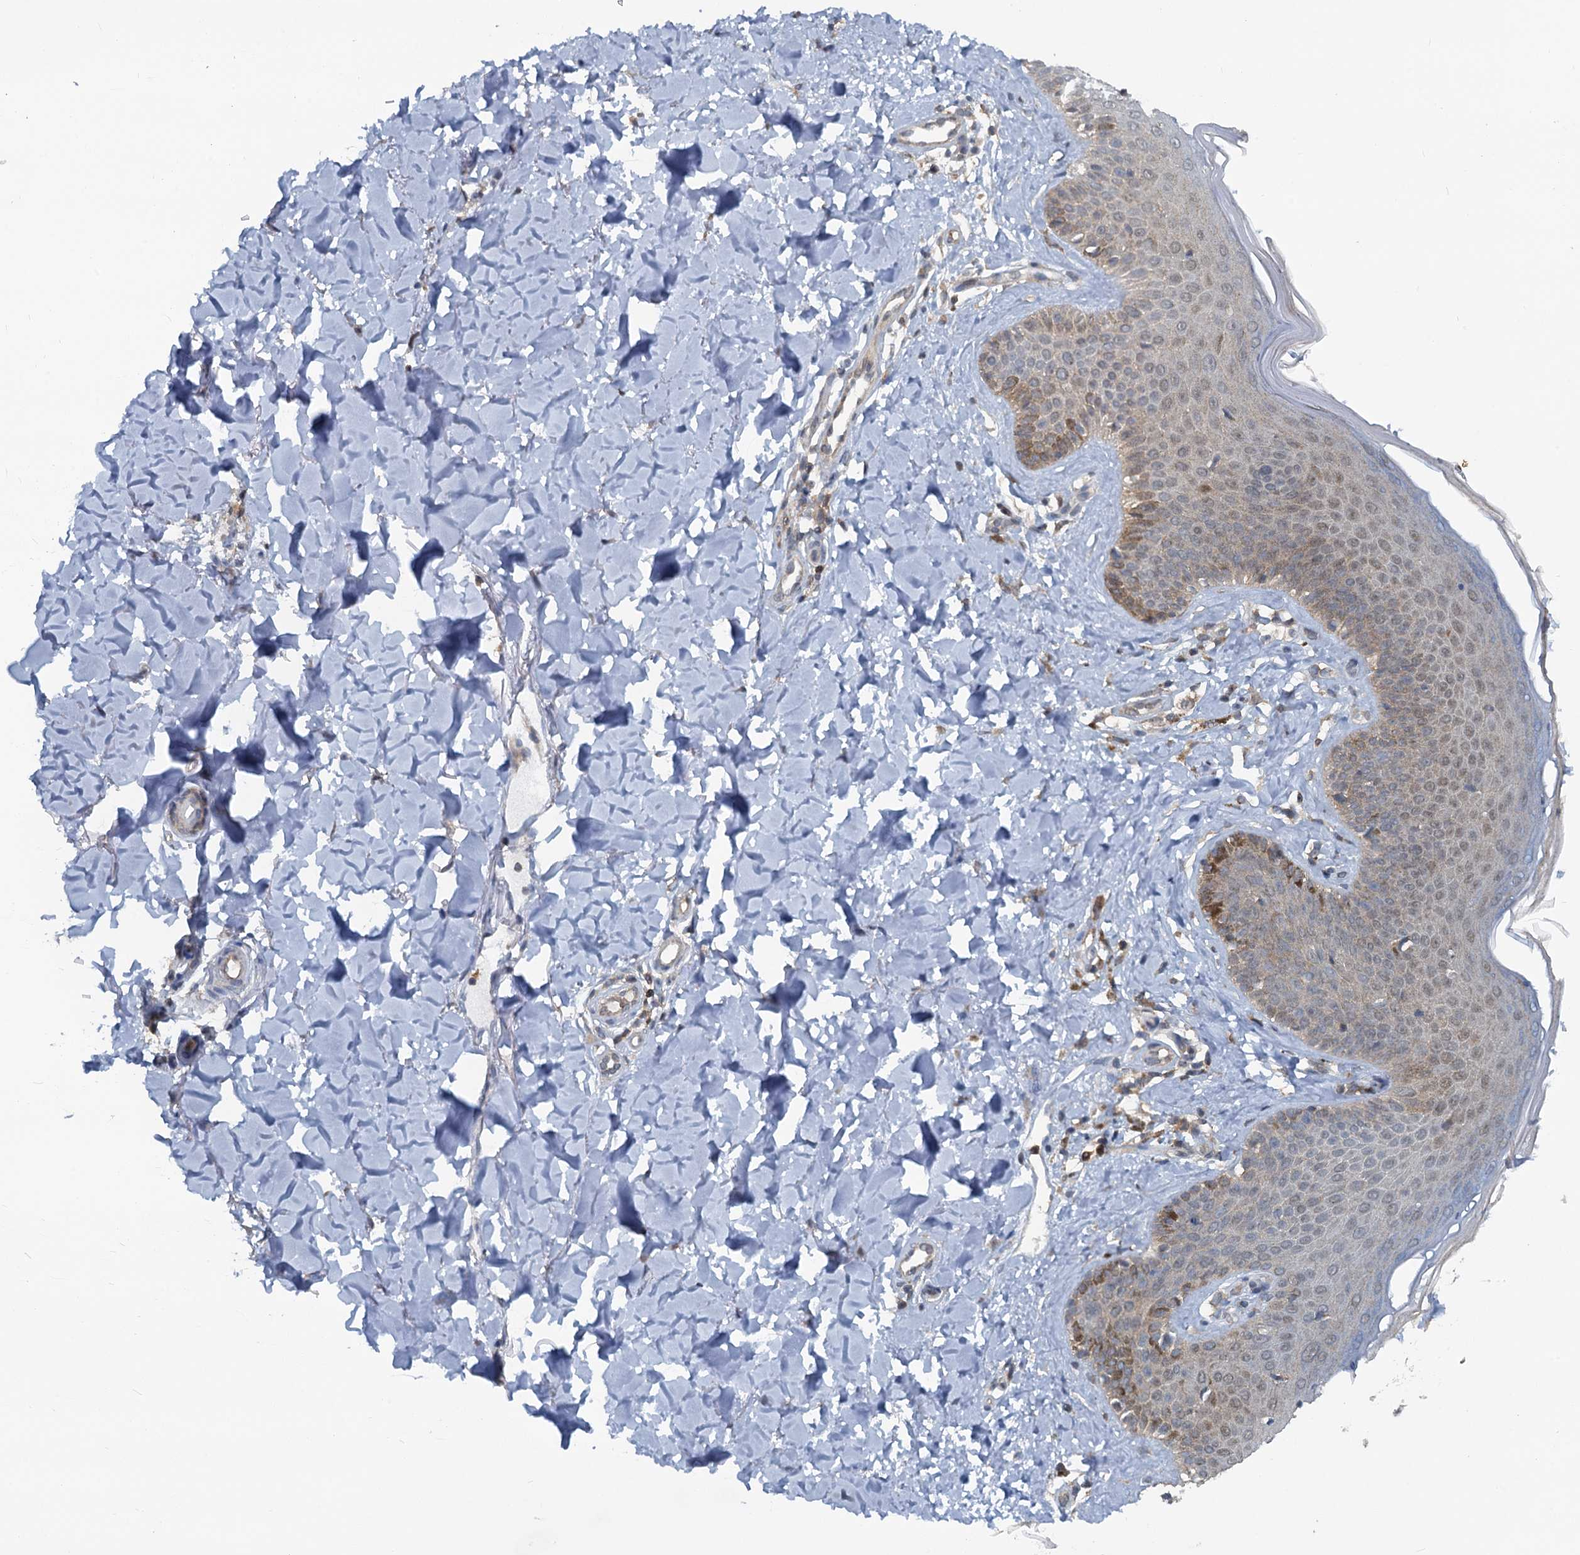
{"staining": {"intensity": "negative", "quantity": "none", "location": "none"}, "tissue": "skin", "cell_type": "Fibroblasts", "image_type": "normal", "snomed": [{"axis": "morphology", "description": "Normal tissue, NOS"}, {"axis": "topography", "description": "Skin"}], "caption": "This is a histopathology image of immunohistochemistry staining of benign skin, which shows no expression in fibroblasts.", "gene": "GCLM", "patient": {"sex": "male", "age": 52}}